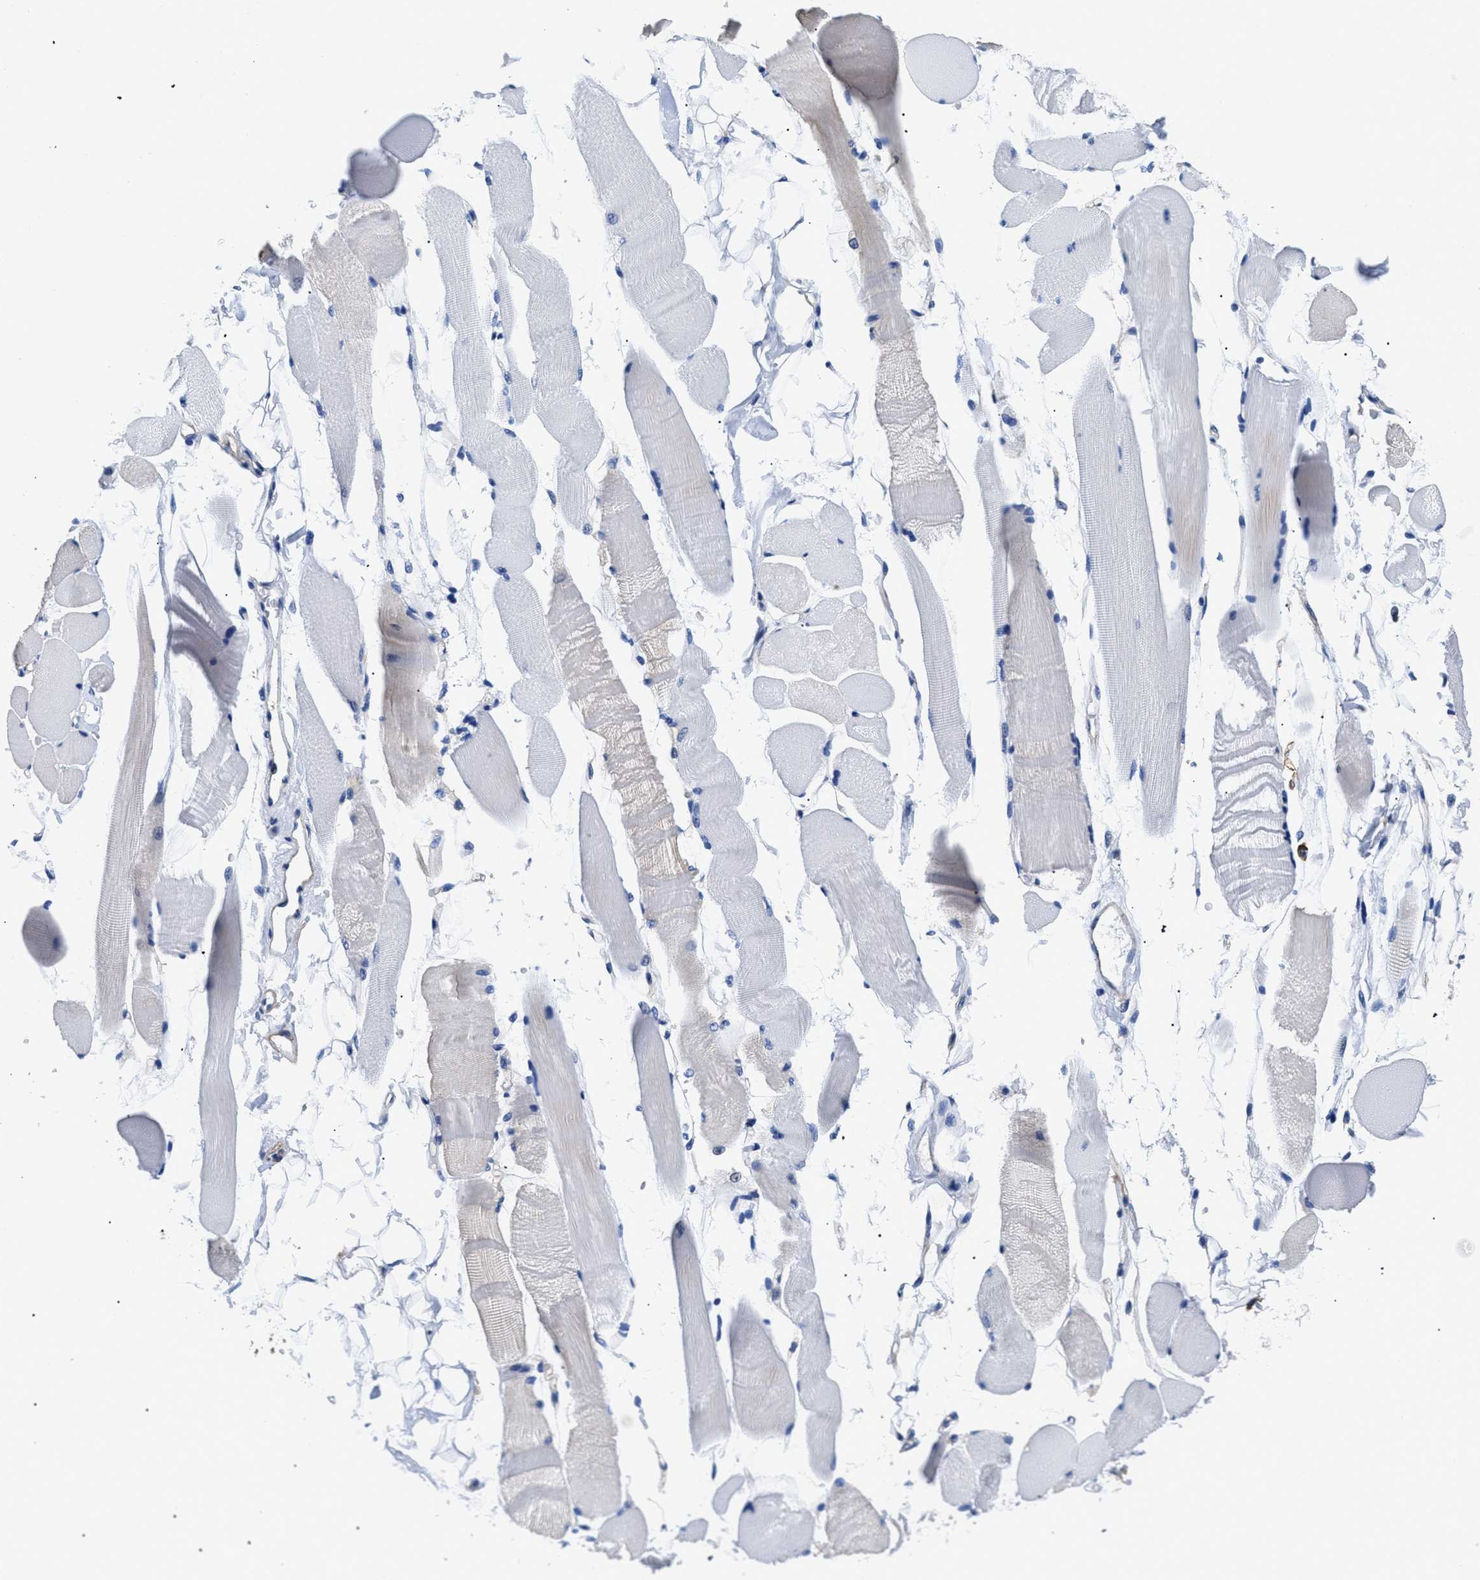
{"staining": {"intensity": "negative", "quantity": "none", "location": "none"}, "tissue": "skeletal muscle", "cell_type": "Myocytes", "image_type": "normal", "snomed": [{"axis": "morphology", "description": "Normal tissue, NOS"}, {"axis": "topography", "description": "Skeletal muscle"}, {"axis": "topography", "description": "Peripheral nerve tissue"}], "caption": "There is no significant expression in myocytes of skeletal muscle.", "gene": "HLA", "patient": {"sex": "female", "age": 84}}